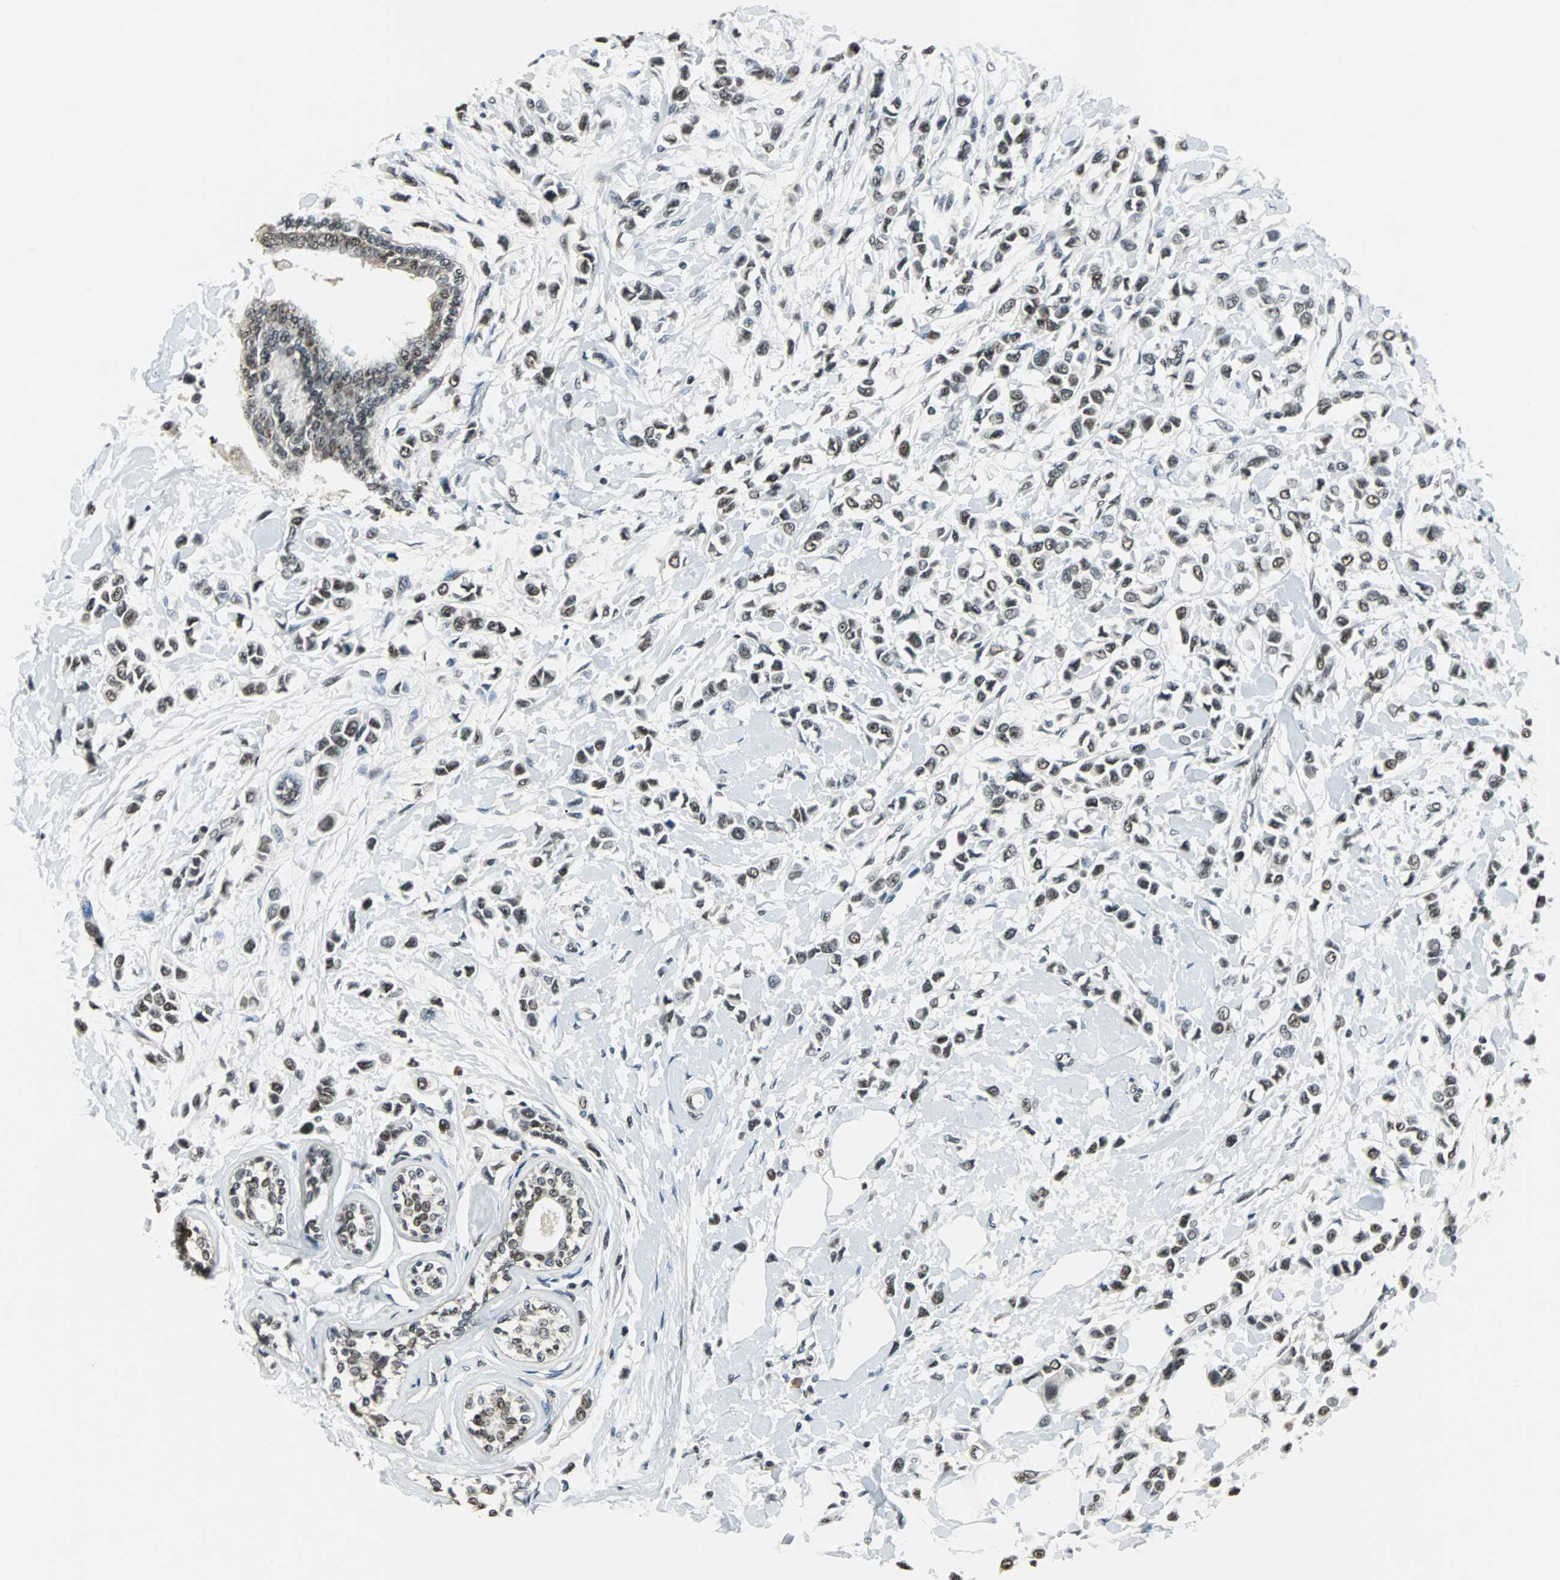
{"staining": {"intensity": "moderate", "quantity": ">75%", "location": "nuclear"}, "tissue": "breast cancer", "cell_type": "Tumor cells", "image_type": "cancer", "snomed": [{"axis": "morphology", "description": "Lobular carcinoma"}, {"axis": "topography", "description": "Breast"}], "caption": "This photomicrograph exhibits immunohistochemistry (IHC) staining of human lobular carcinoma (breast), with medium moderate nuclear expression in approximately >75% of tumor cells.", "gene": "RBM14", "patient": {"sex": "female", "age": 51}}